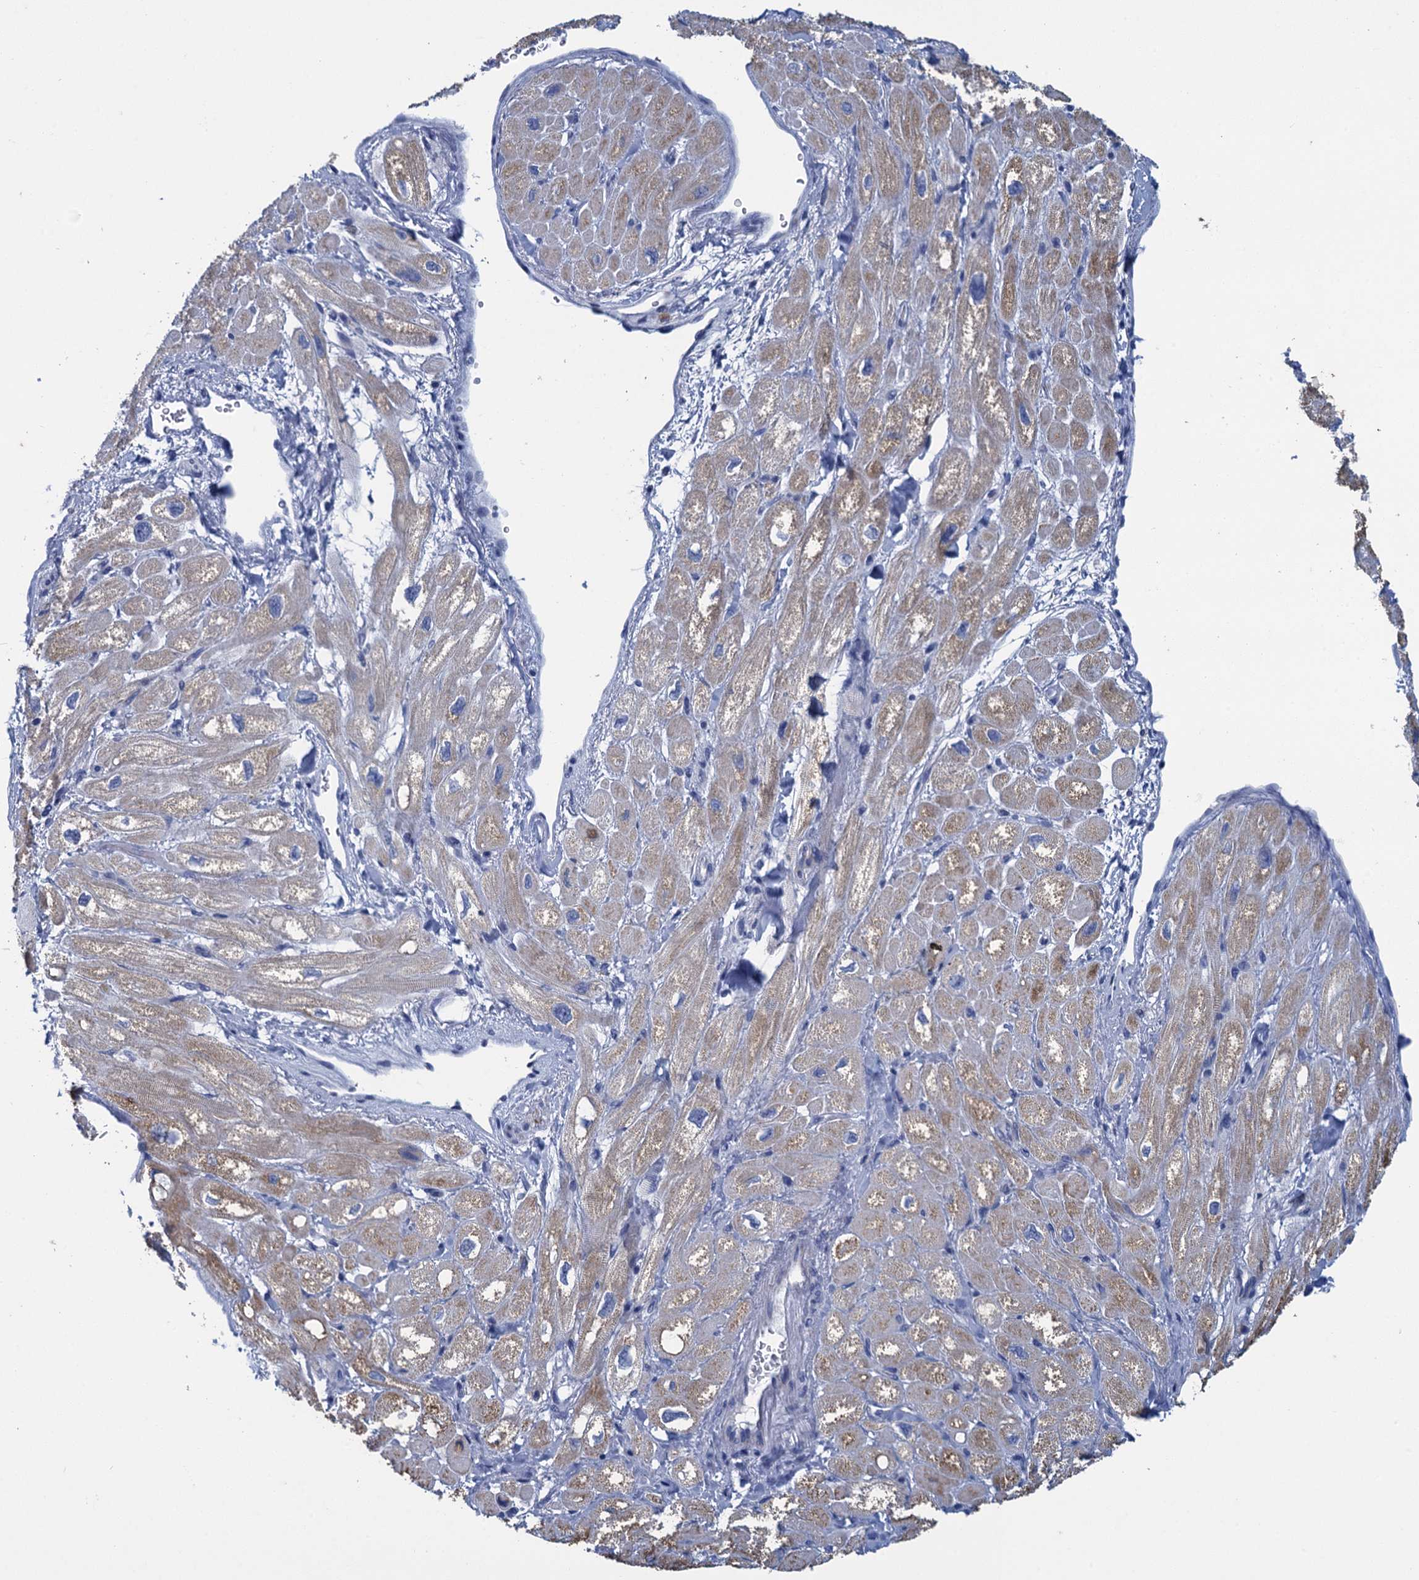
{"staining": {"intensity": "weak", "quantity": "25%-75%", "location": "cytoplasmic/membranous"}, "tissue": "heart muscle", "cell_type": "Cardiomyocytes", "image_type": "normal", "snomed": [{"axis": "morphology", "description": "Normal tissue, NOS"}, {"axis": "topography", "description": "Heart"}], "caption": "Immunohistochemical staining of unremarkable heart muscle demonstrates weak cytoplasmic/membranous protein expression in about 25%-75% of cardiomyocytes. (DAB (3,3'-diaminobenzidine) IHC, brown staining for protein, blue staining for nuclei).", "gene": "SCEL", "patient": {"sex": "male", "age": 65}}